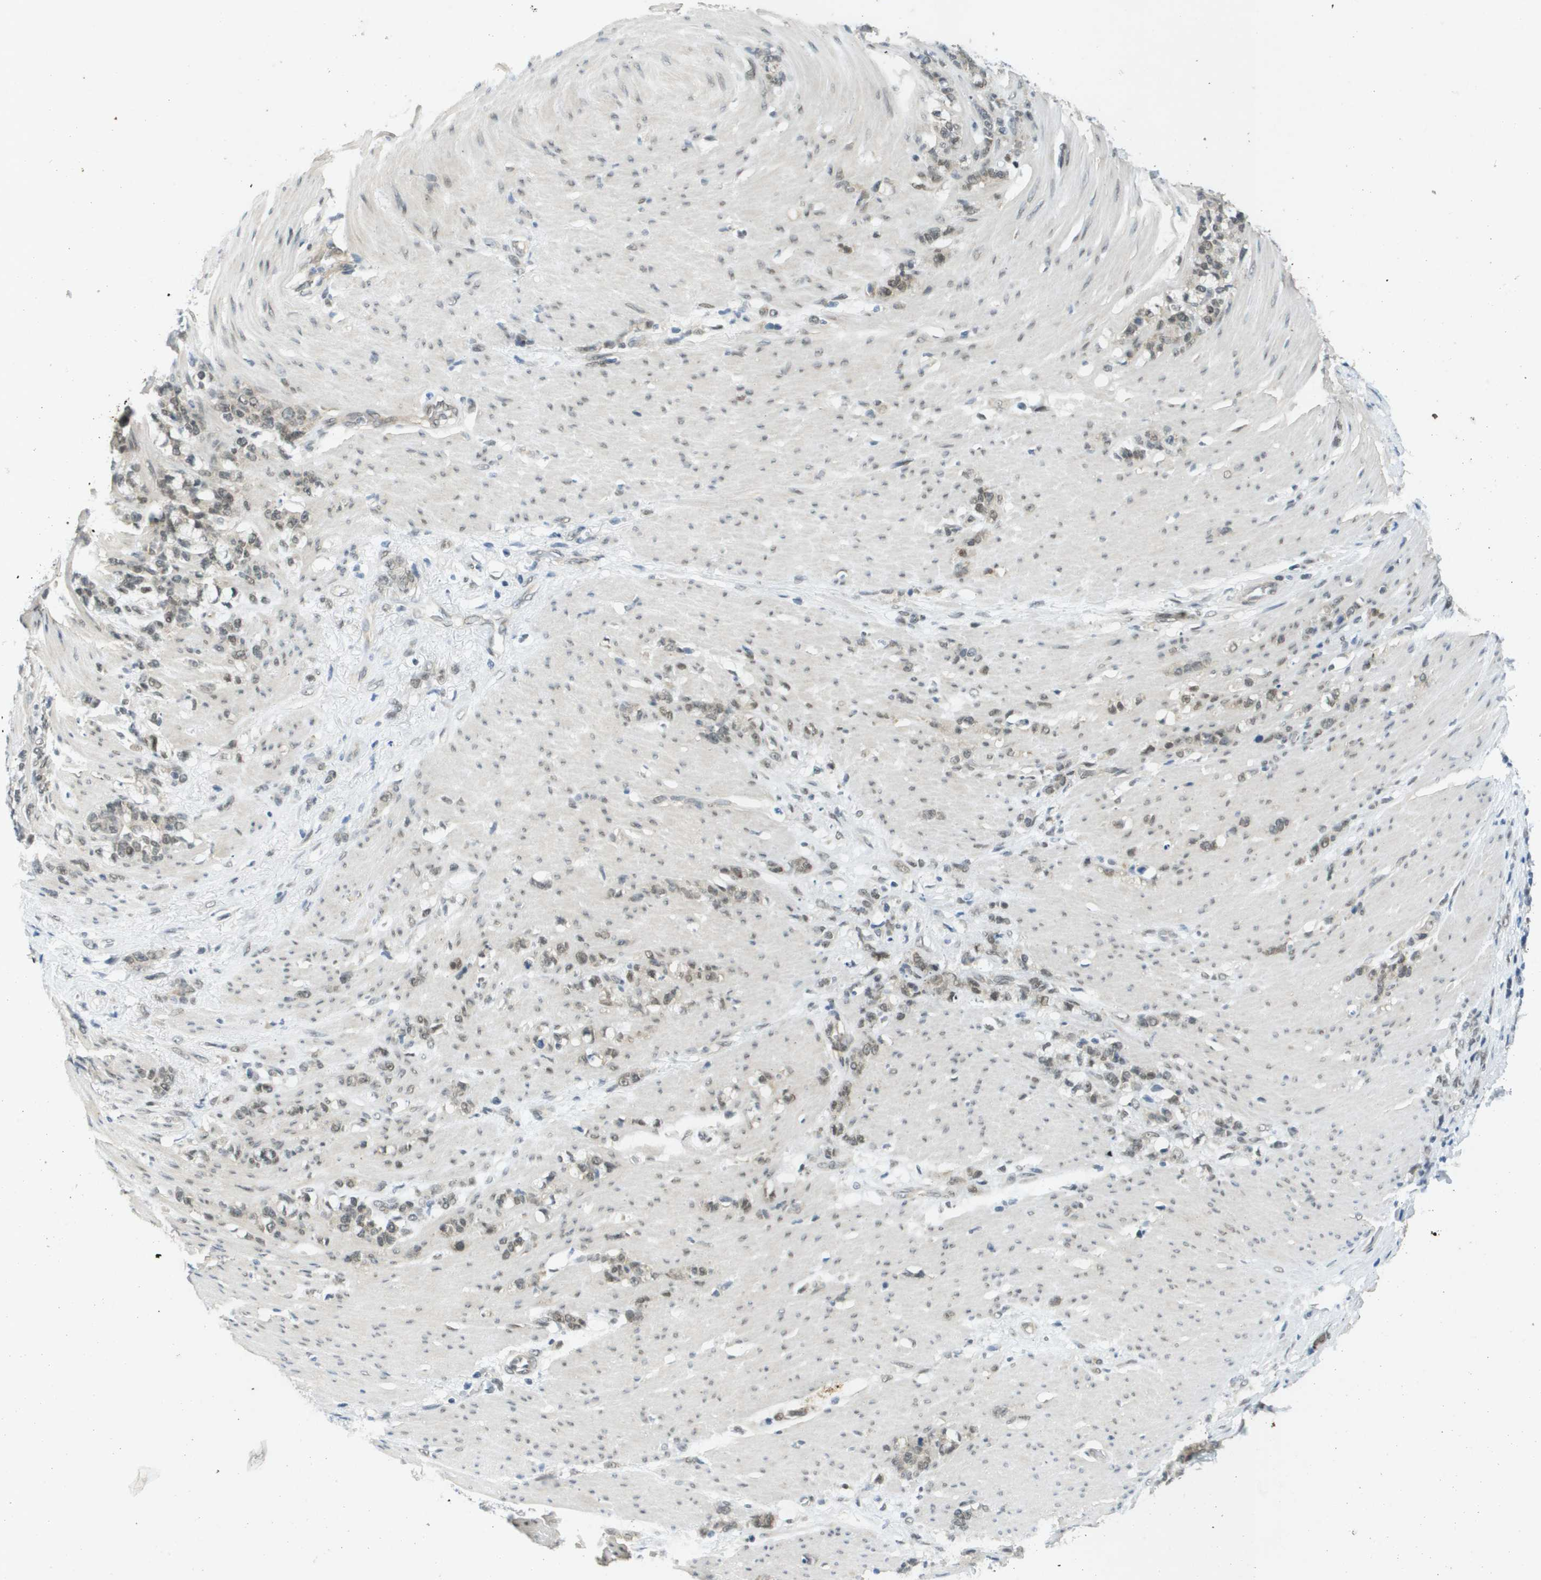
{"staining": {"intensity": "moderate", "quantity": "25%-75%", "location": "cytoplasmic/membranous,nuclear"}, "tissue": "stomach cancer", "cell_type": "Tumor cells", "image_type": "cancer", "snomed": [{"axis": "morphology", "description": "Adenocarcinoma, NOS"}, {"axis": "topography", "description": "Stomach, lower"}], "caption": "There is medium levels of moderate cytoplasmic/membranous and nuclear staining in tumor cells of stomach cancer, as demonstrated by immunohistochemical staining (brown color).", "gene": "ARID1B", "patient": {"sex": "male", "age": 88}}